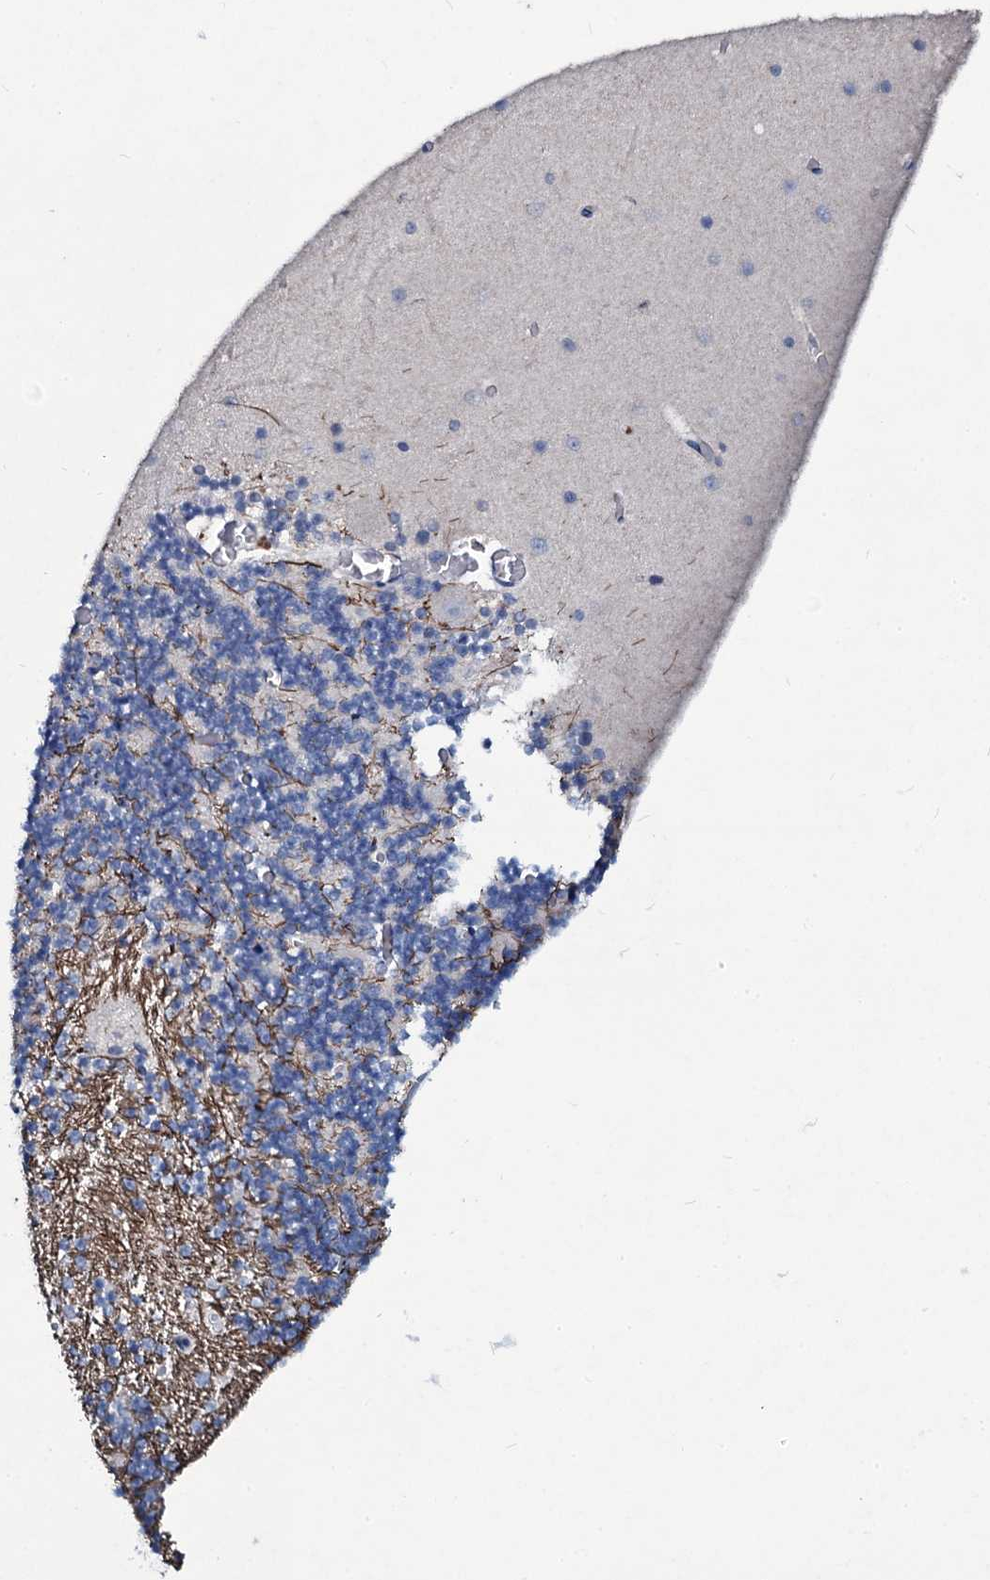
{"staining": {"intensity": "negative", "quantity": "none", "location": "none"}, "tissue": "cerebellum", "cell_type": "Cells in granular layer", "image_type": "normal", "snomed": [{"axis": "morphology", "description": "Normal tissue, NOS"}, {"axis": "topography", "description": "Cerebellum"}], "caption": "Cells in granular layer show no significant protein positivity in benign cerebellum. (Stains: DAB (3,3'-diaminobenzidine) immunohistochemistry with hematoxylin counter stain, Microscopy: brightfield microscopy at high magnification).", "gene": "TPGS2", "patient": {"sex": "female", "age": 28}}